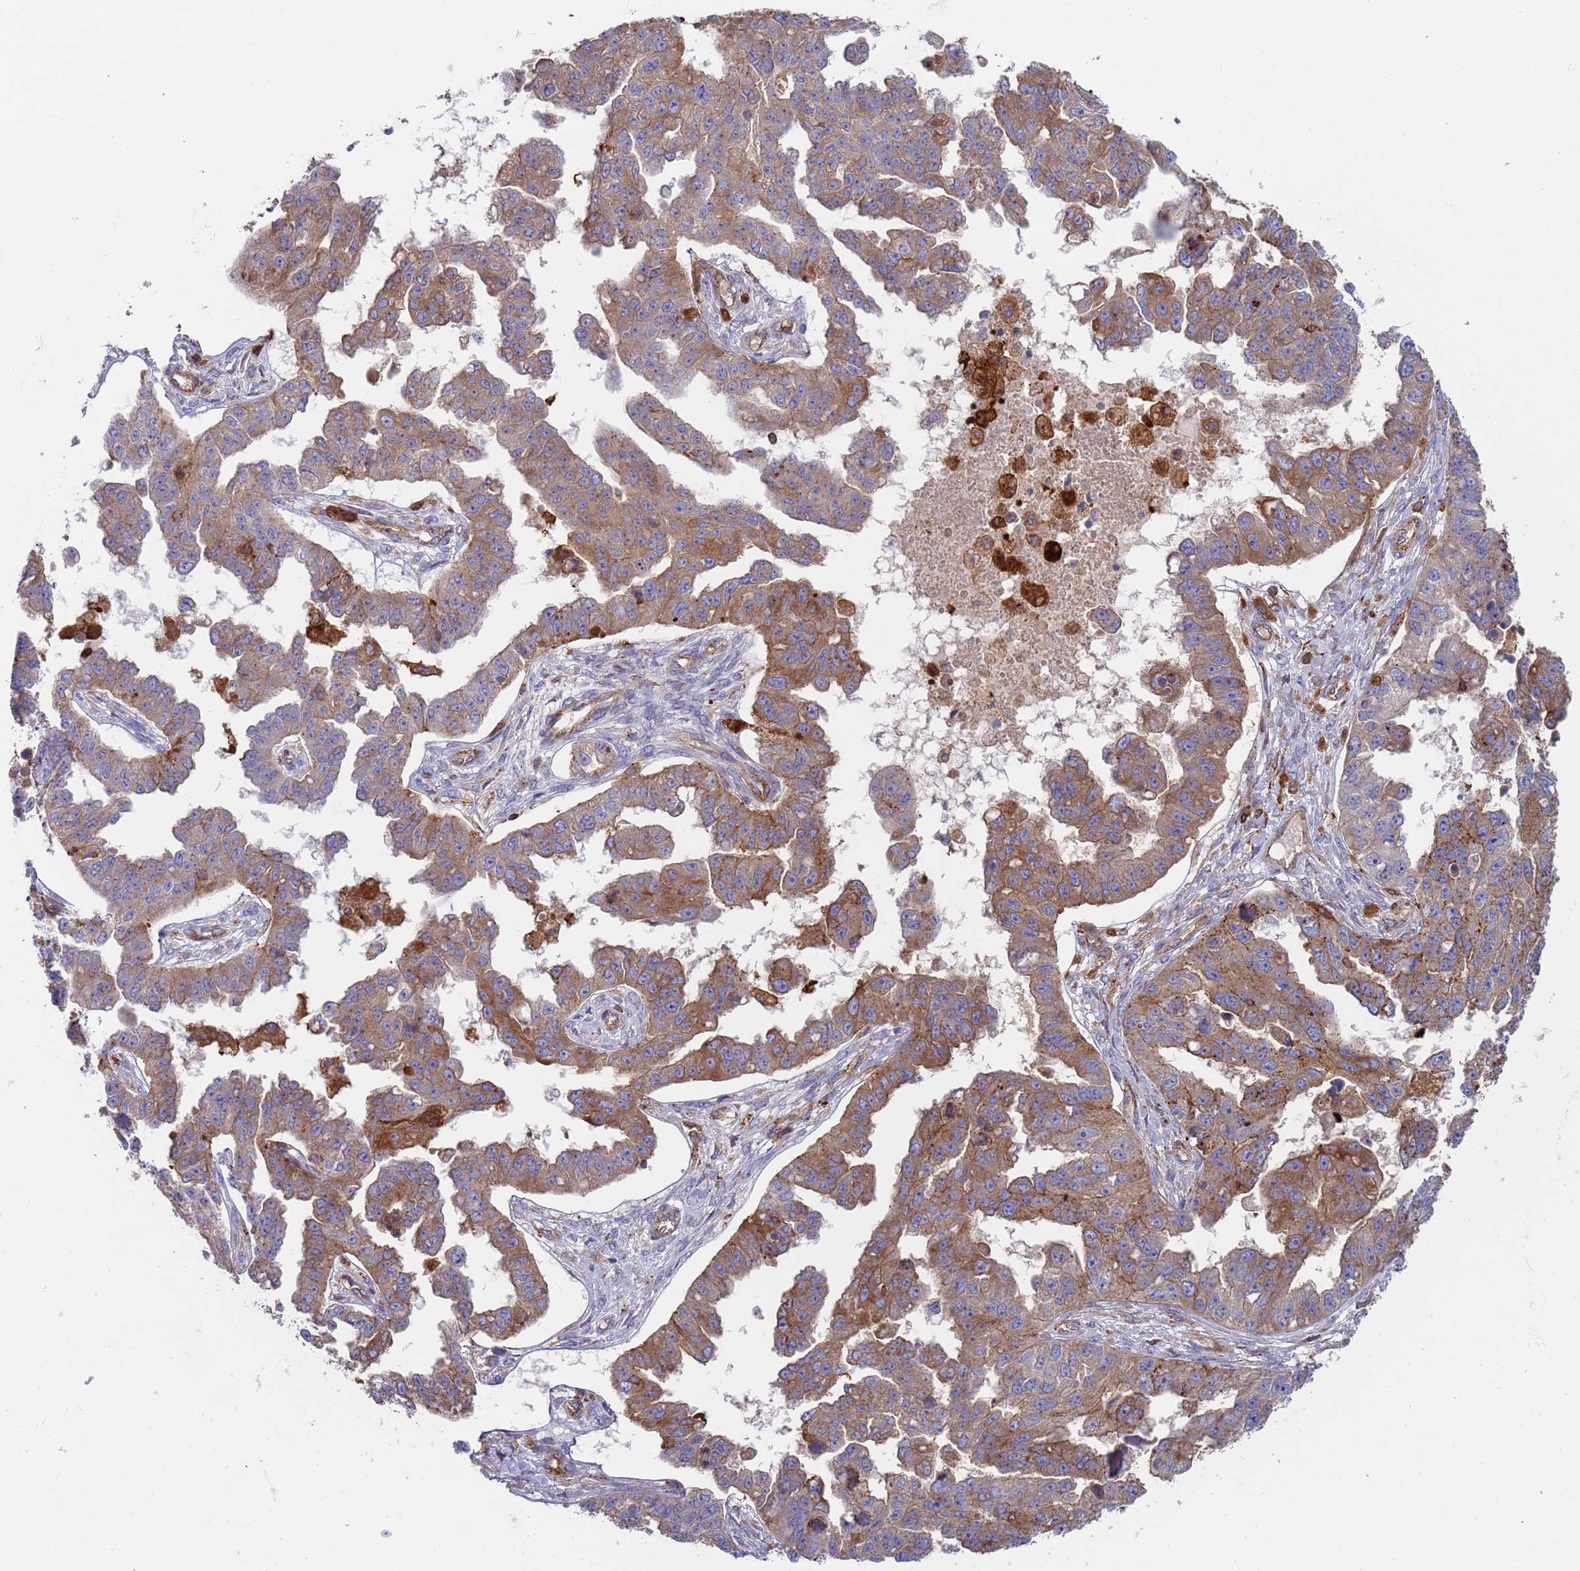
{"staining": {"intensity": "moderate", "quantity": "25%-75%", "location": "cytoplasmic/membranous"}, "tissue": "ovarian cancer", "cell_type": "Tumor cells", "image_type": "cancer", "snomed": [{"axis": "morphology", "description": "Cystadenocarcinoma, serous, NOS"}, {"axis": "topography", "description": "Ovary"}], "caption": "Brown immunohistochemical staining in human serous cystadenocarcinoma (ovarian) exhibits moderate cytoplasmic/membranous expression in about 25%-75% of tumor cells.", "gene": "MALRD1", "patient": {"sex": "female", "age": 58}}